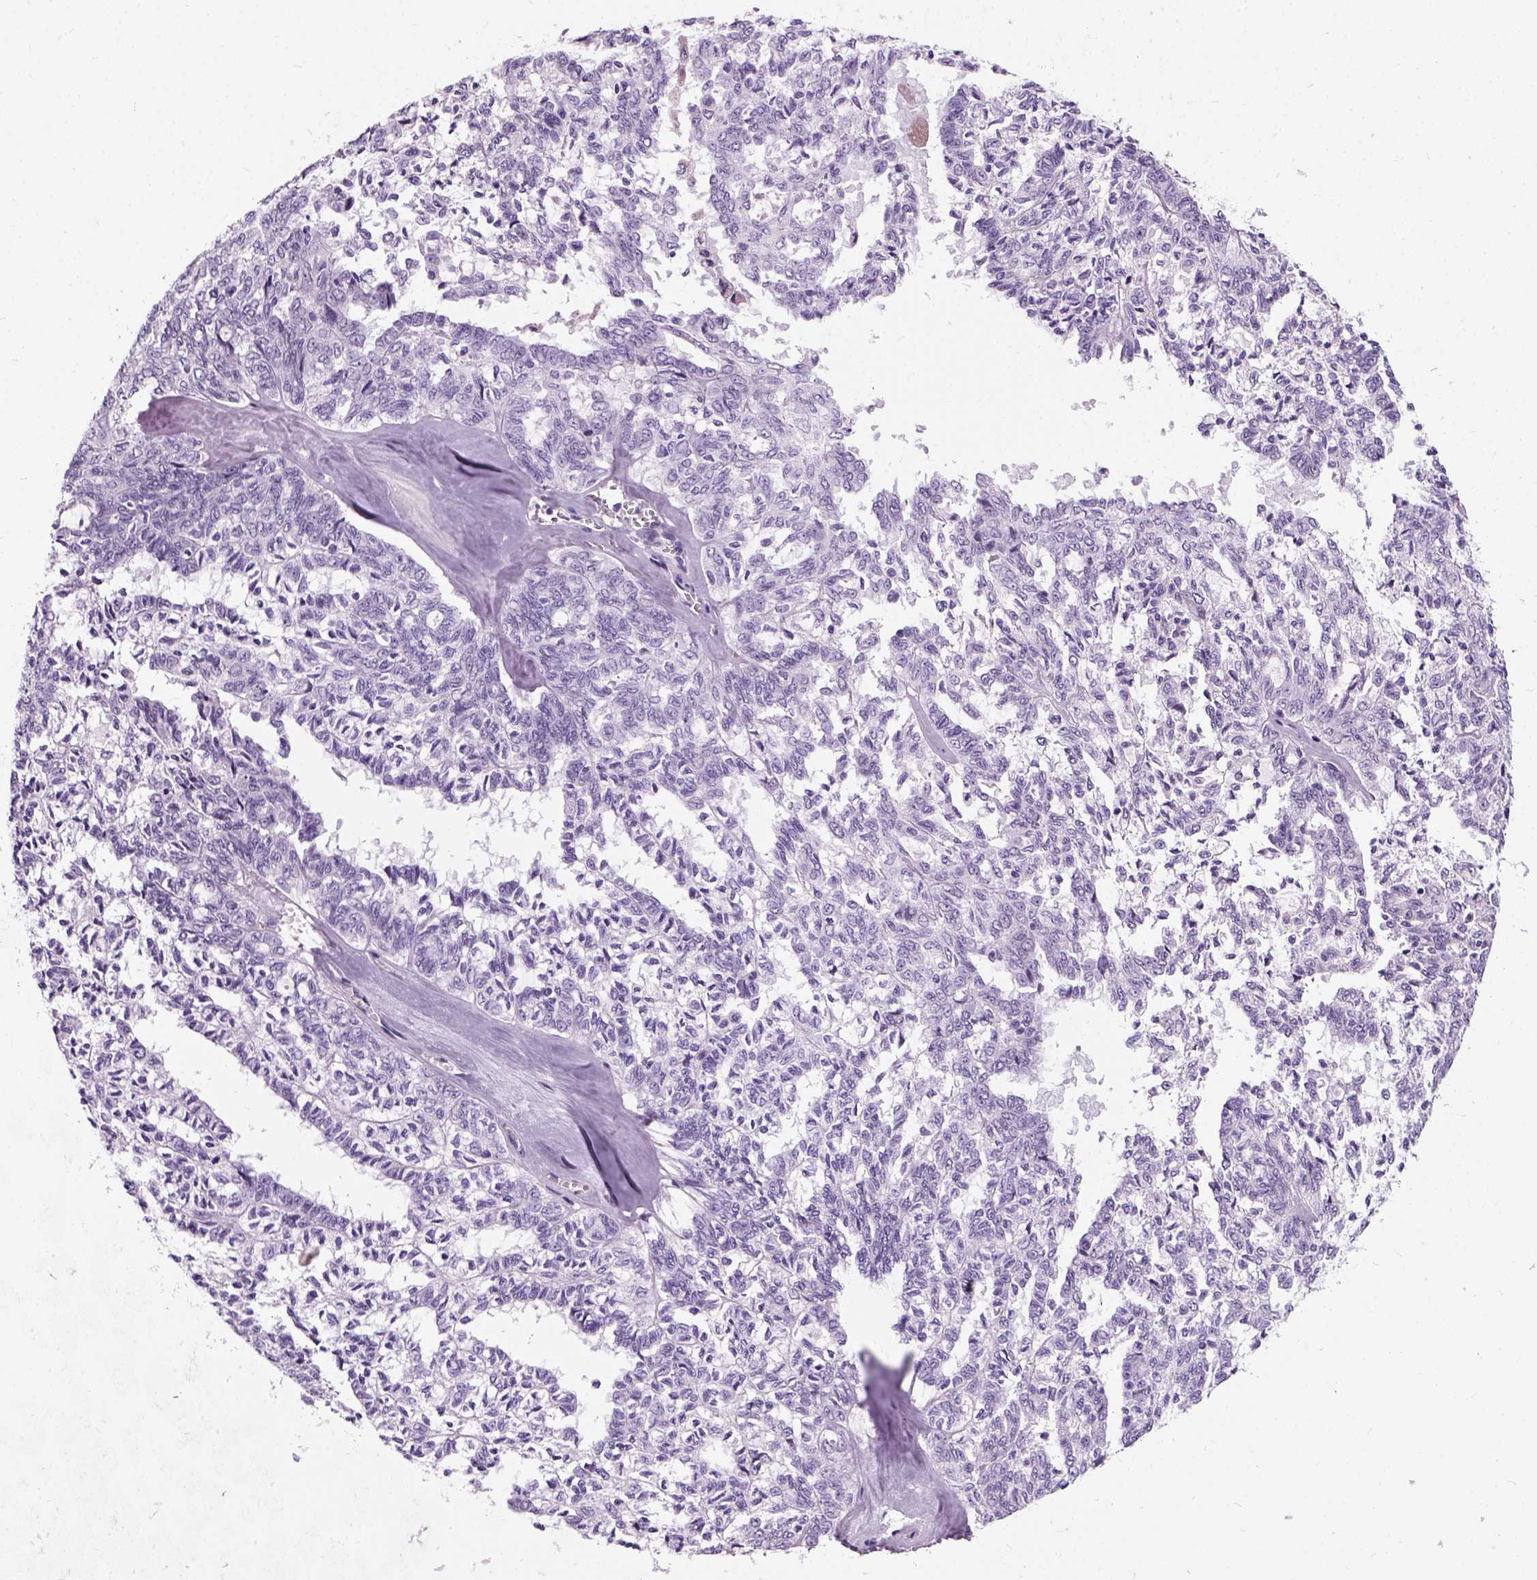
{"staining": {"intensity": "negative", "quantity": "none", "location": "none"}, "tissue": "ovarian cancer", "cell_type": "Tumor cells", "image_type": "cancer", "snomed": [{"axis": "morphology", "description": "Cystadenocarcinoma, serous, NOS"}, {"axis": "topography", "description": "Ovary"}], "caption": "There is no significant staining in tumor cells of ovarian cancer (serous cystadenocarcinoma).", "gene": "AXDND1", "patient": {"sex": "female", "age": 71}}